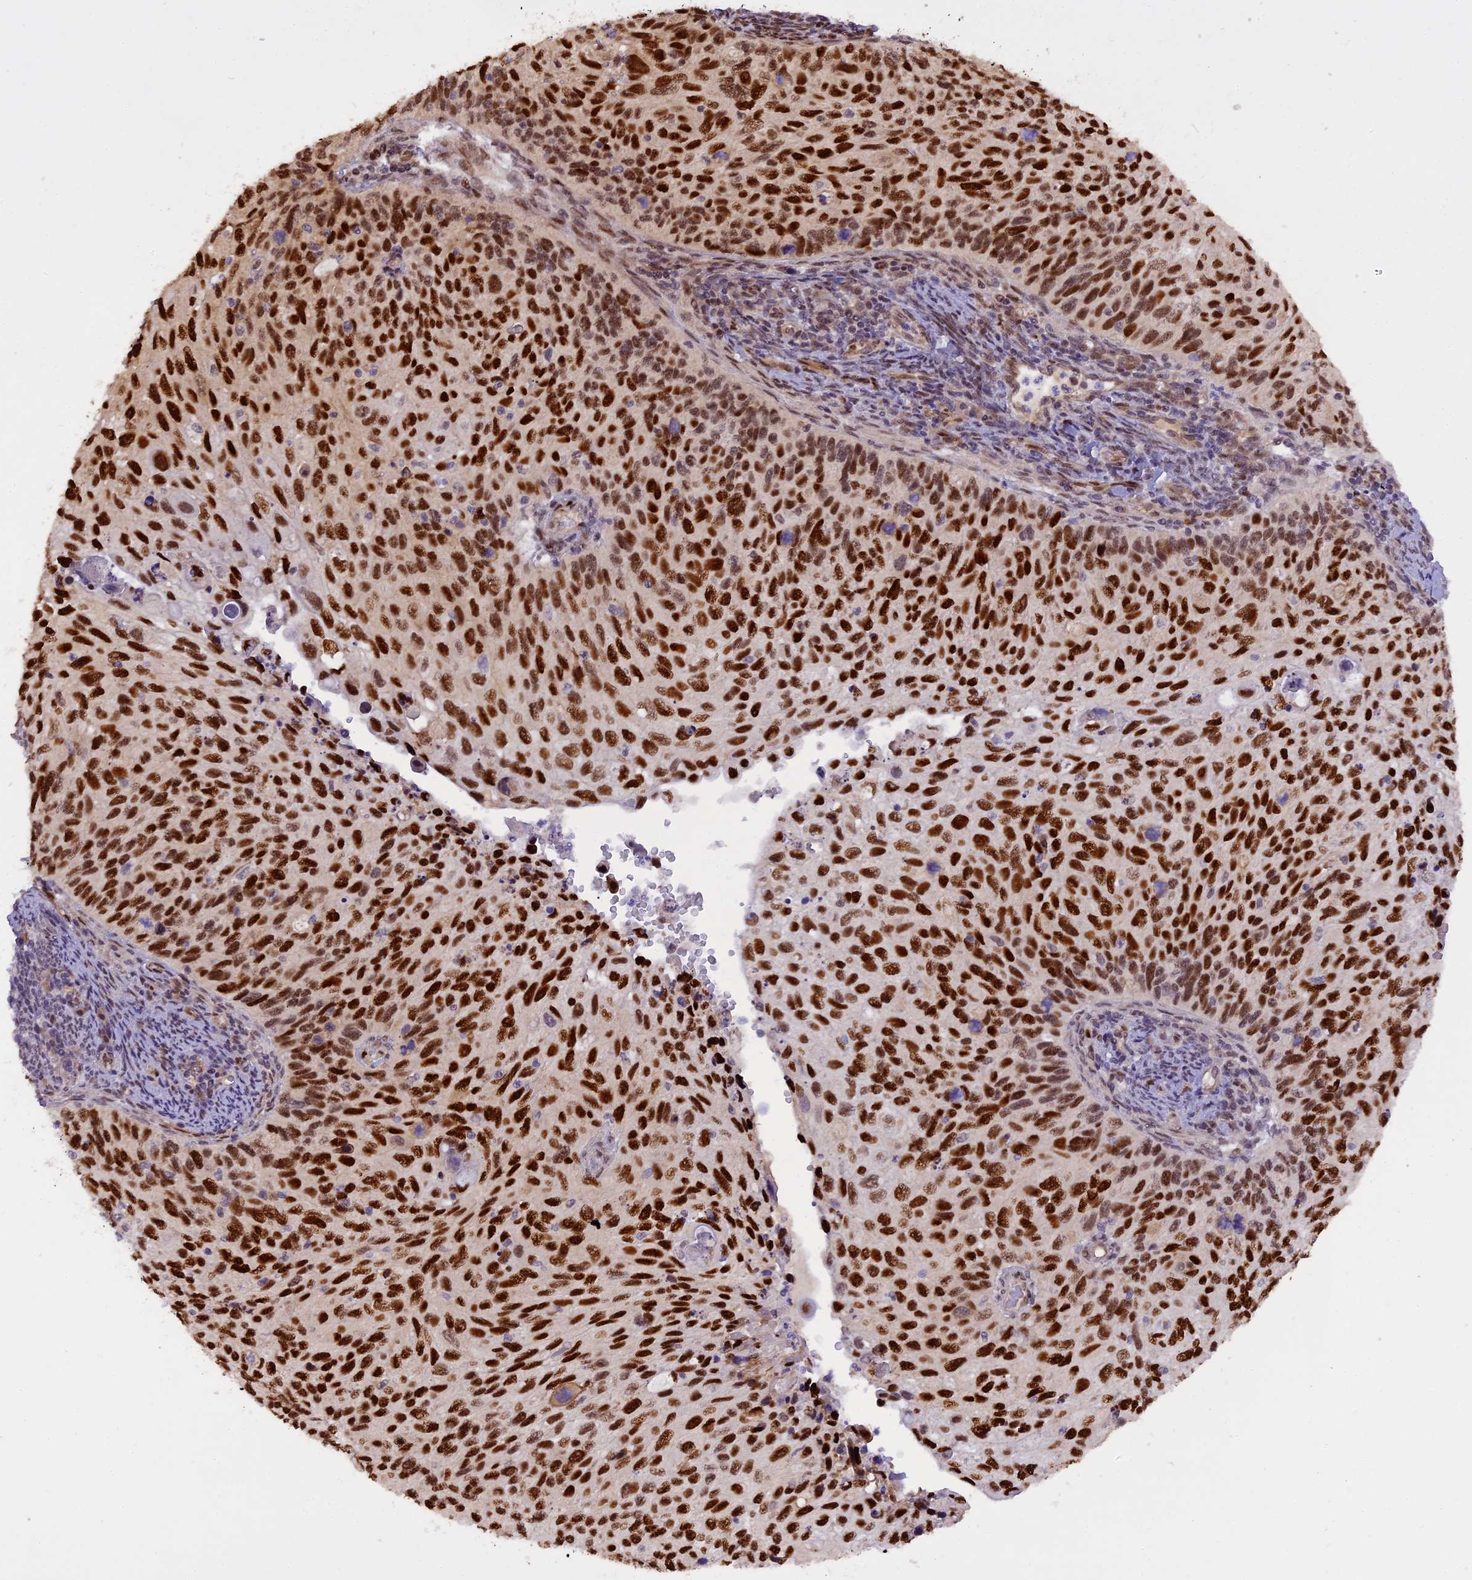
{"staining": {"intensity": "strong", "quantity": ">75%", "location": "nuclear"}, "tissue": "cervical cancer", "cell_type": "Tumor cells", "image_type": "cancer", "snomed": [{"axis": "morphology", "description": "Squamous cell carcinoma, NOS"}, {"axis": "topography", "description": "Cervix"}], "caption": "Cervical cancer (squamous cell carcinoma) tissue demonstrates strong nuclear positivity in about >75% of tumor cells, visualized by immunohistochemistry. The staining is performed using DAB brown chromogen to label protein expression. The nuclei are counter-stained blue using hematoxylin.", "gene": "MICALL1", "patient": {"sex": "female", "age": 70}}